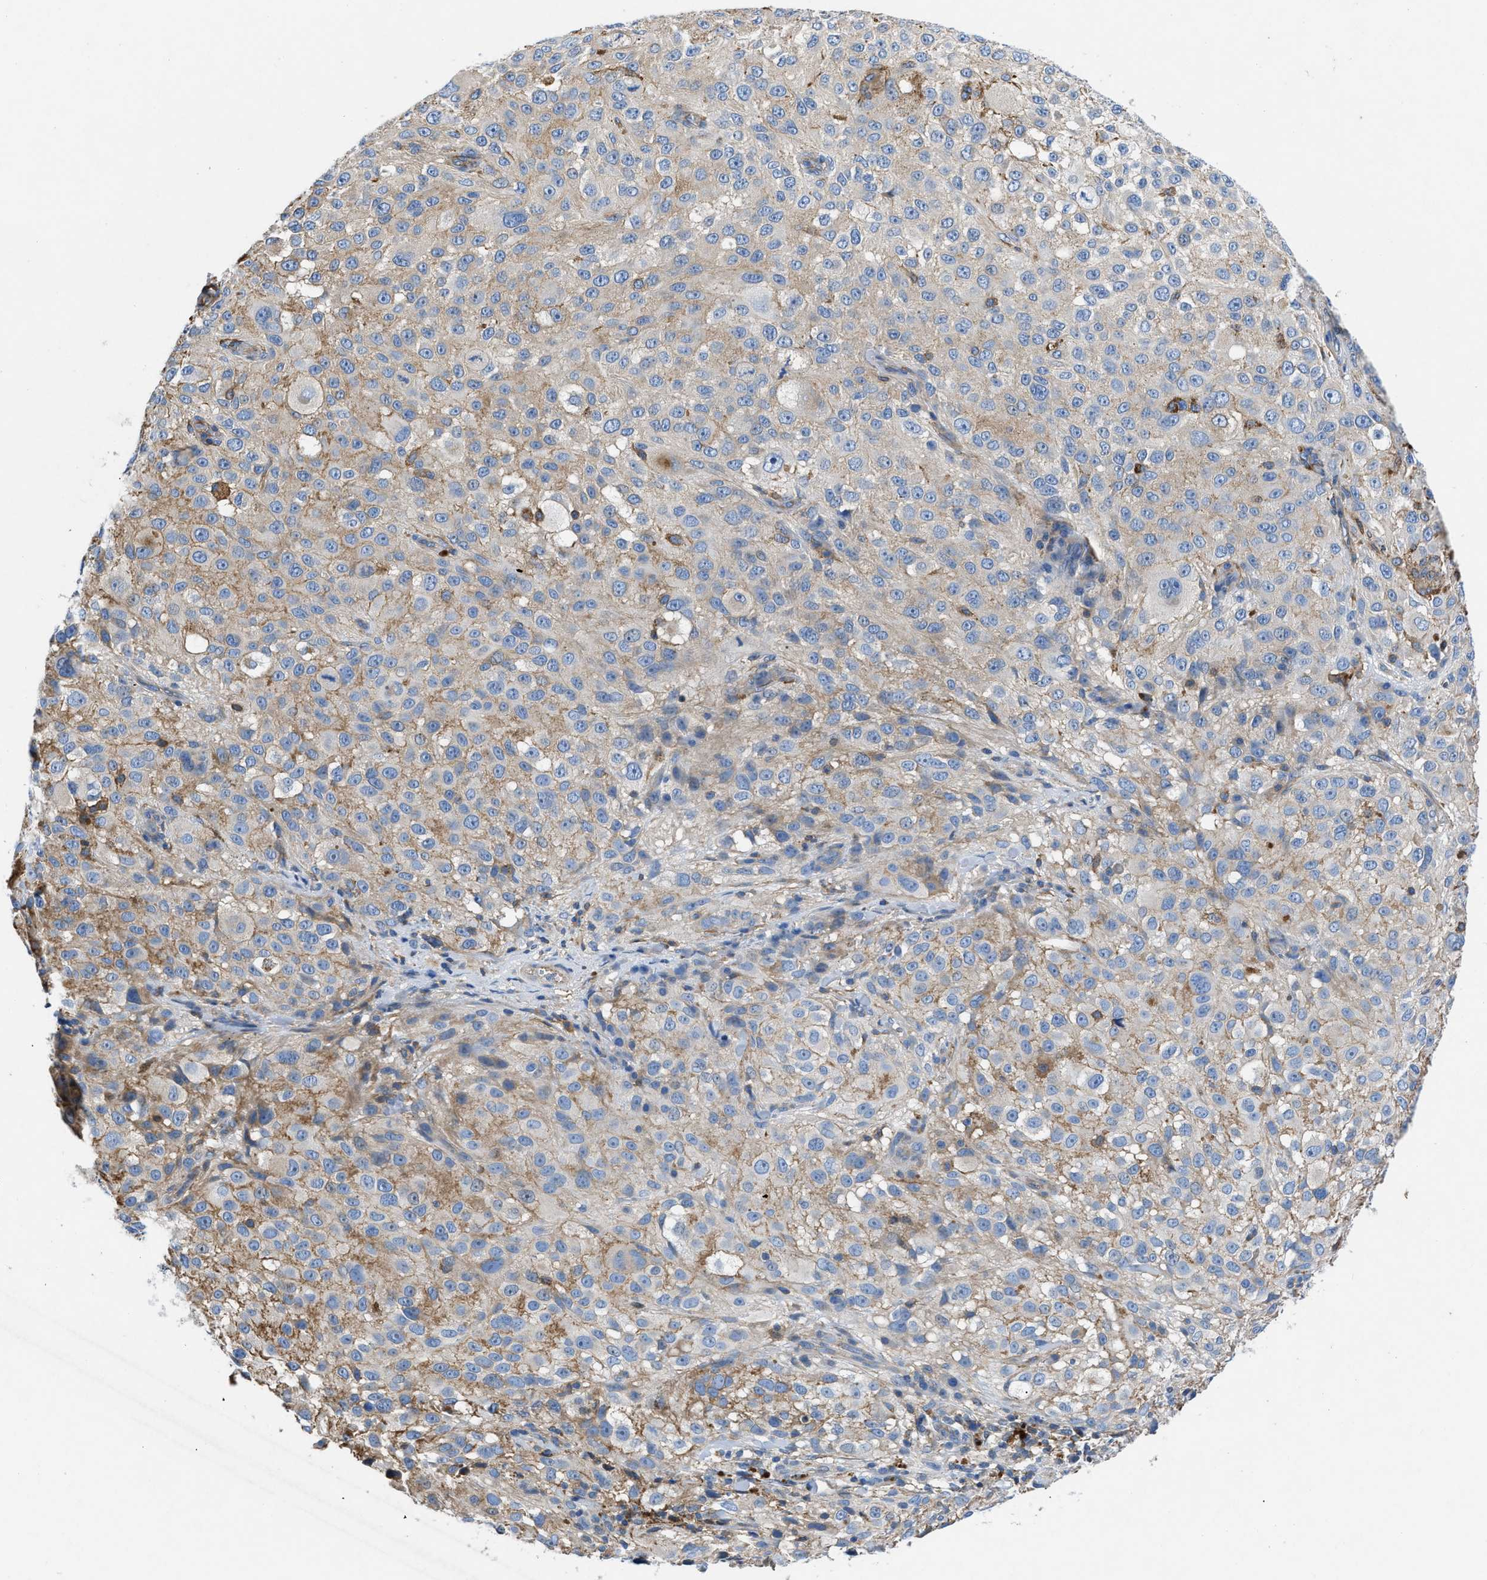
{"staining": {"intensity": "weak", "quantity": "<25%", "location": "cytoplasmic/membranous"}, "tissue": "melanoma", "cell_type": "Tumor cells", "image_type": "cancer", "snomed": [{"axis": "morphology", "description": "Necrosis, NOS"}, {"axis": "morphology", "description": "Malignant melanoma, NOS"}, {"axis": "topography", "description": "Skin"}], "caption": "The image exhibits no staining of tumor cells in melanoma. Nuclei are stained in blue.", "gene": "ATP6V0D1", "patient": {"sex": "female", "age": 87}}